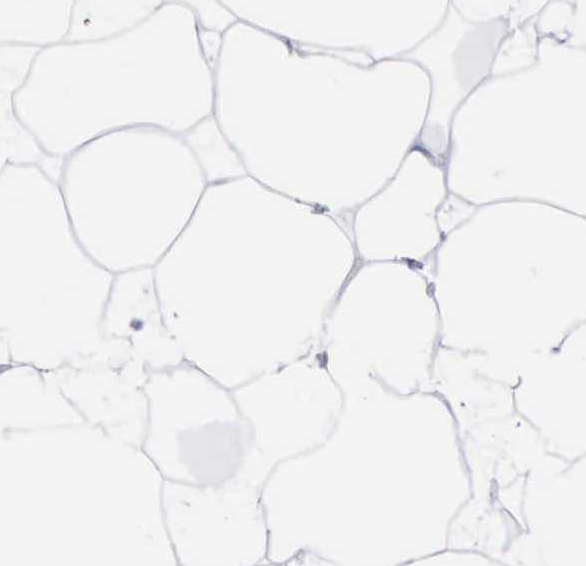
{"staining": {"intensity": "negative", "quantity": "none", "location": "none"}, "tissue": "adipose tissue", "cell_type": "Adipocytes", "image_type": "normal", "snomed": [{"axis": "morphology", "description": "Normal tissue, NOS"}, {"axis": "morphology", "description": "Duct carcinoma"}, {"axis": "topography", "description": "Breast"}, {"axis": "topography", "description": "Adipose tissue"}], "caption": "Benign adipose tissue was stained to show a protein in brown. There is no significant staining in adipocytes. Brightfield microscopy of IHC stained with DAB (brown) and hematoxylin (blue), captured at high magnification.", "gene": "KRT13", "patient": {"sex": "female", "age": 37}}